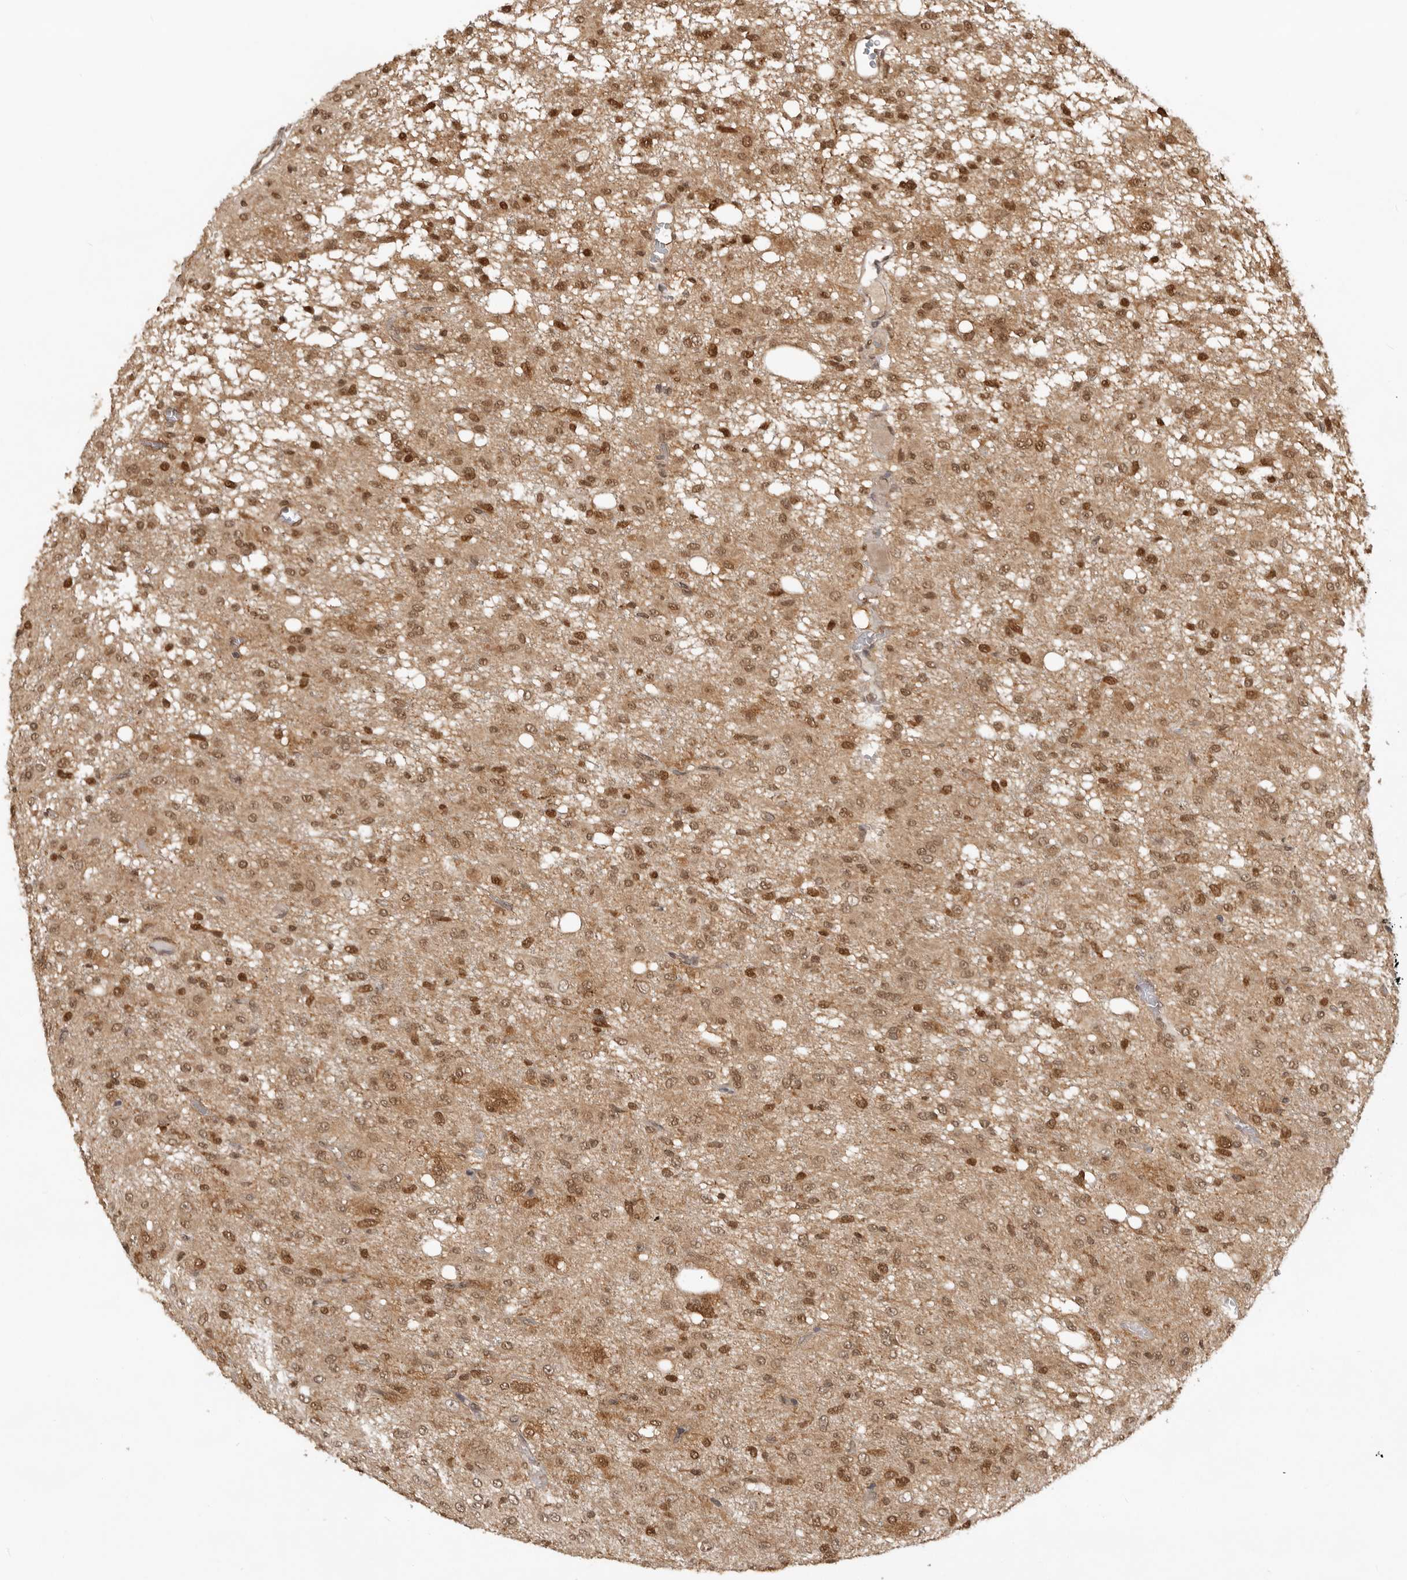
{"staining": {"intensity": "moderate", "quantity": ">75%", "location": "cytoplasmic/membranous,nuclear"}, "tissue": "glioma", "cell_type": "Tumor cells", "image_type": "cancer", "snomed": [{"axis": "morphology", "description": "Glioma, malignant, High grade"}, {"axis": "topography", "description": "Brain"}], "caption": "Approximately >75% of tumor cells in human malignant glioma (high-grade) exhibit moderate cytoplasmic/membranous and nuclear protein positivity as visualized by brown immunohistochemical staining.", "gene": "ADPRS", "patient": {"sex": "female", "age": 59}}